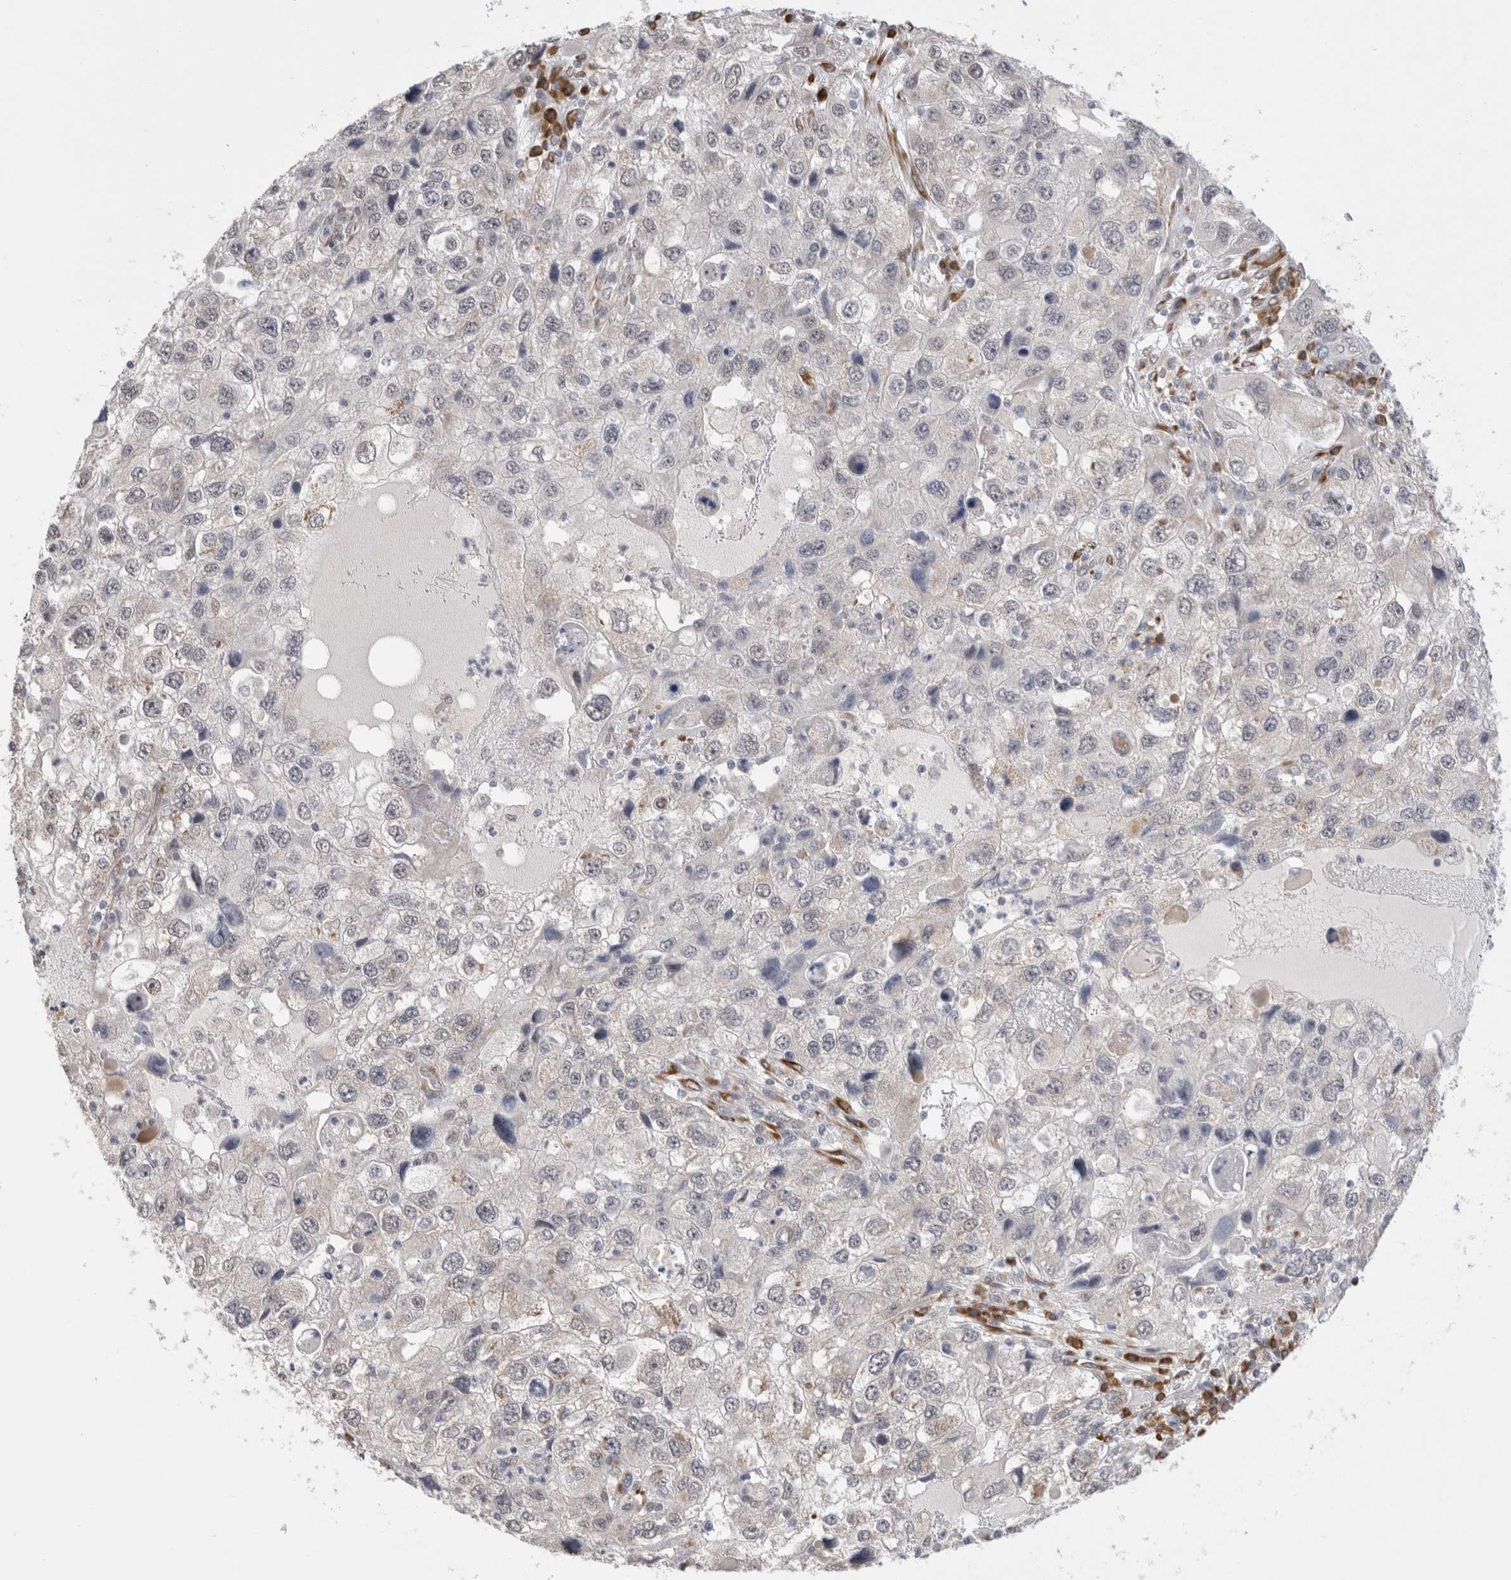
{"staining": {"intensity": "weak", "quantity": "<25%", "location": "nuclear"}, "tissue": "endometrial cancer", "cell_type": "Tumor cells", "image_type": "cancer", "snomed": [{"axis": "morphology", "description": "Adenocarcinoma, NOS"}, {"axis": "topography", "description": "Endometrium"}], "caption": "Human endometrial adenocarcinoma stained for a protein using IHC exhibits no positivity in tumor cells.", "gene": "HDLBP", "patient": {"sex": "female", "age": 49}}